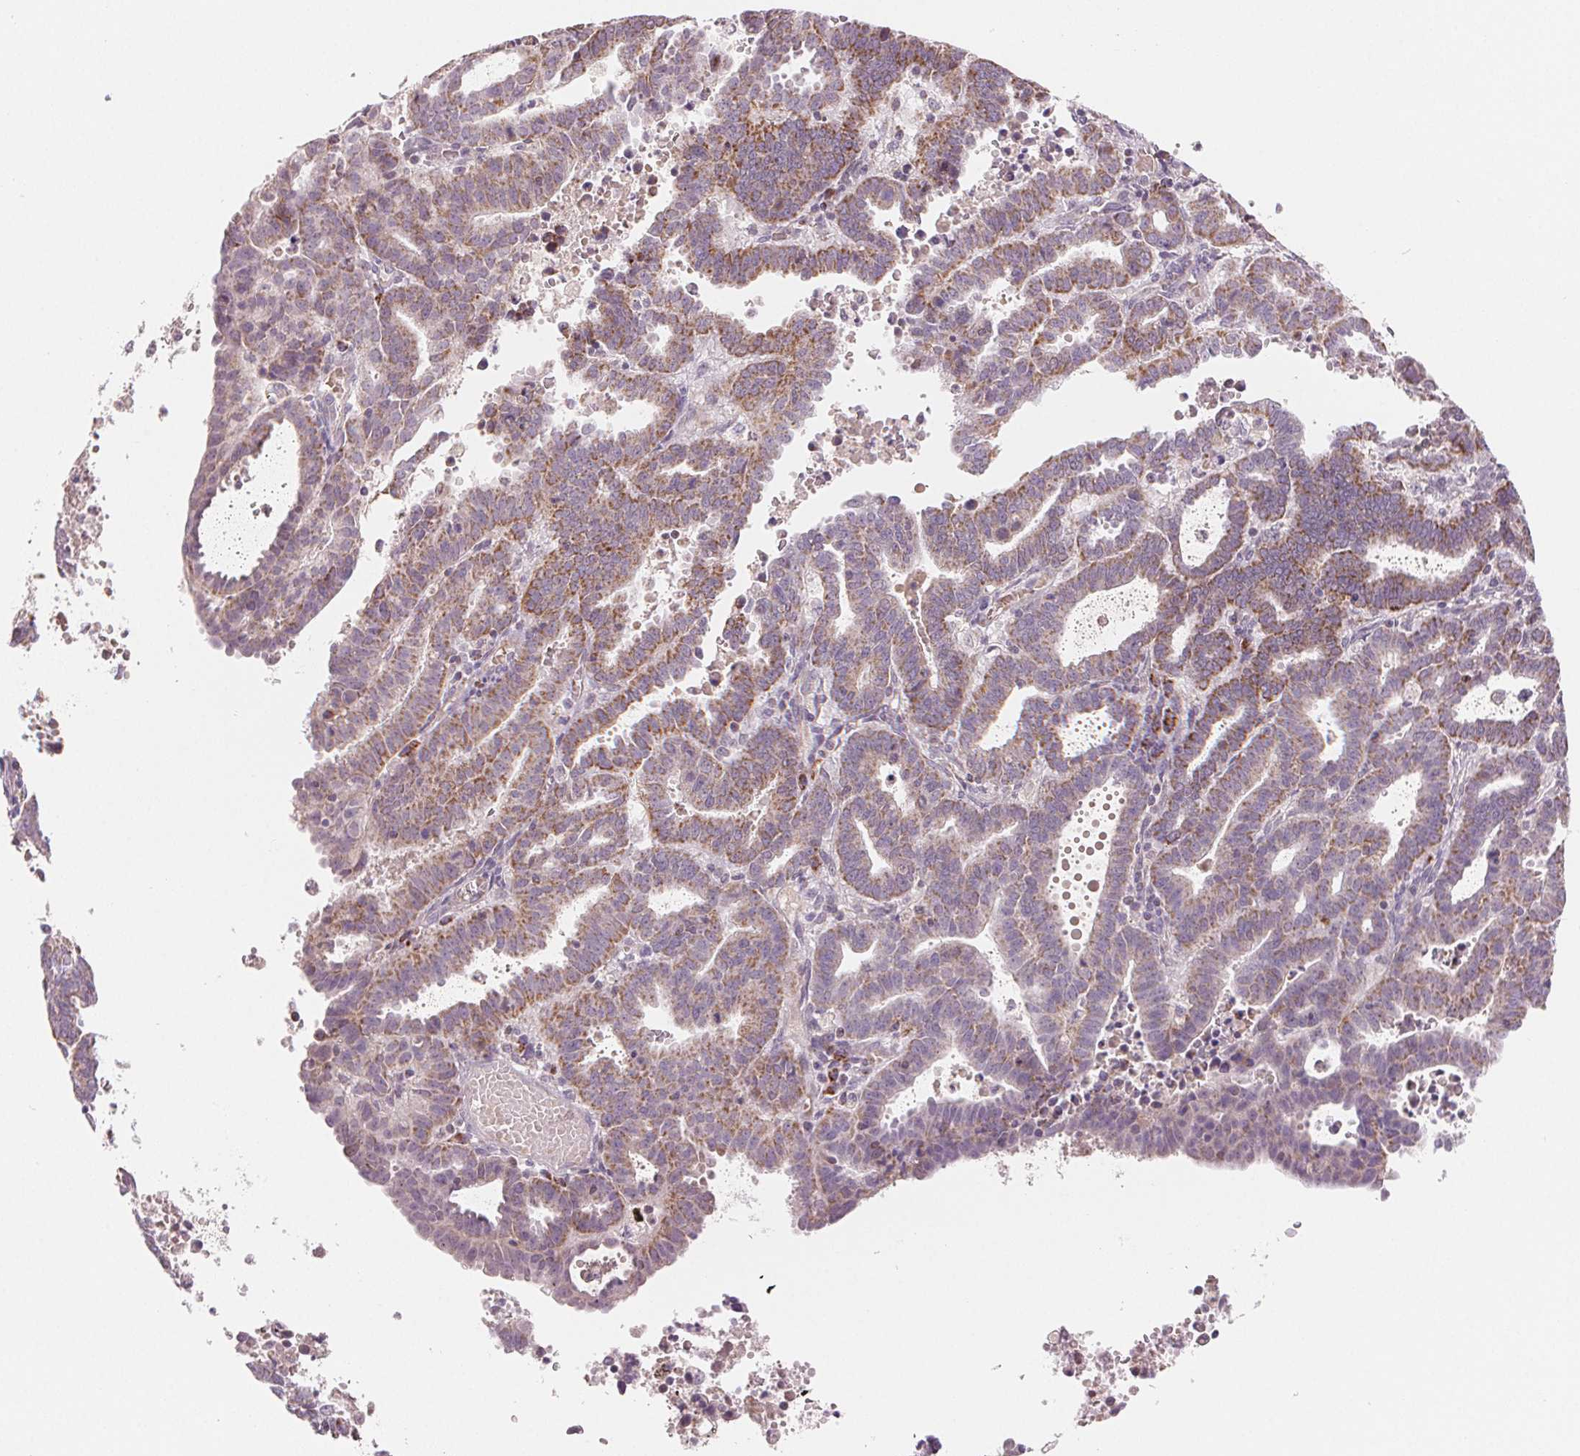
{"staining": {"intensity": "moderate", "quantity": "25%-75%", "location": "cytoplasmic/membranous"}, "tissue": "endometrial cancer", "cell_type": "Tumor cells", "image_type": "cancer", "snomed": [{"axis": "morphology", "description": "Adenocarcinoma, NOS"}, {"axis": "topography", "description": "Uterus"}], "caption": "This is an image of IHC staining of endometrial adenocarcinoma, which shows moderate expression in the cytoplasmic/membranous of tumor cells.", "gene": "HINT2", "patient": {"sex": "female", "age": 83}}